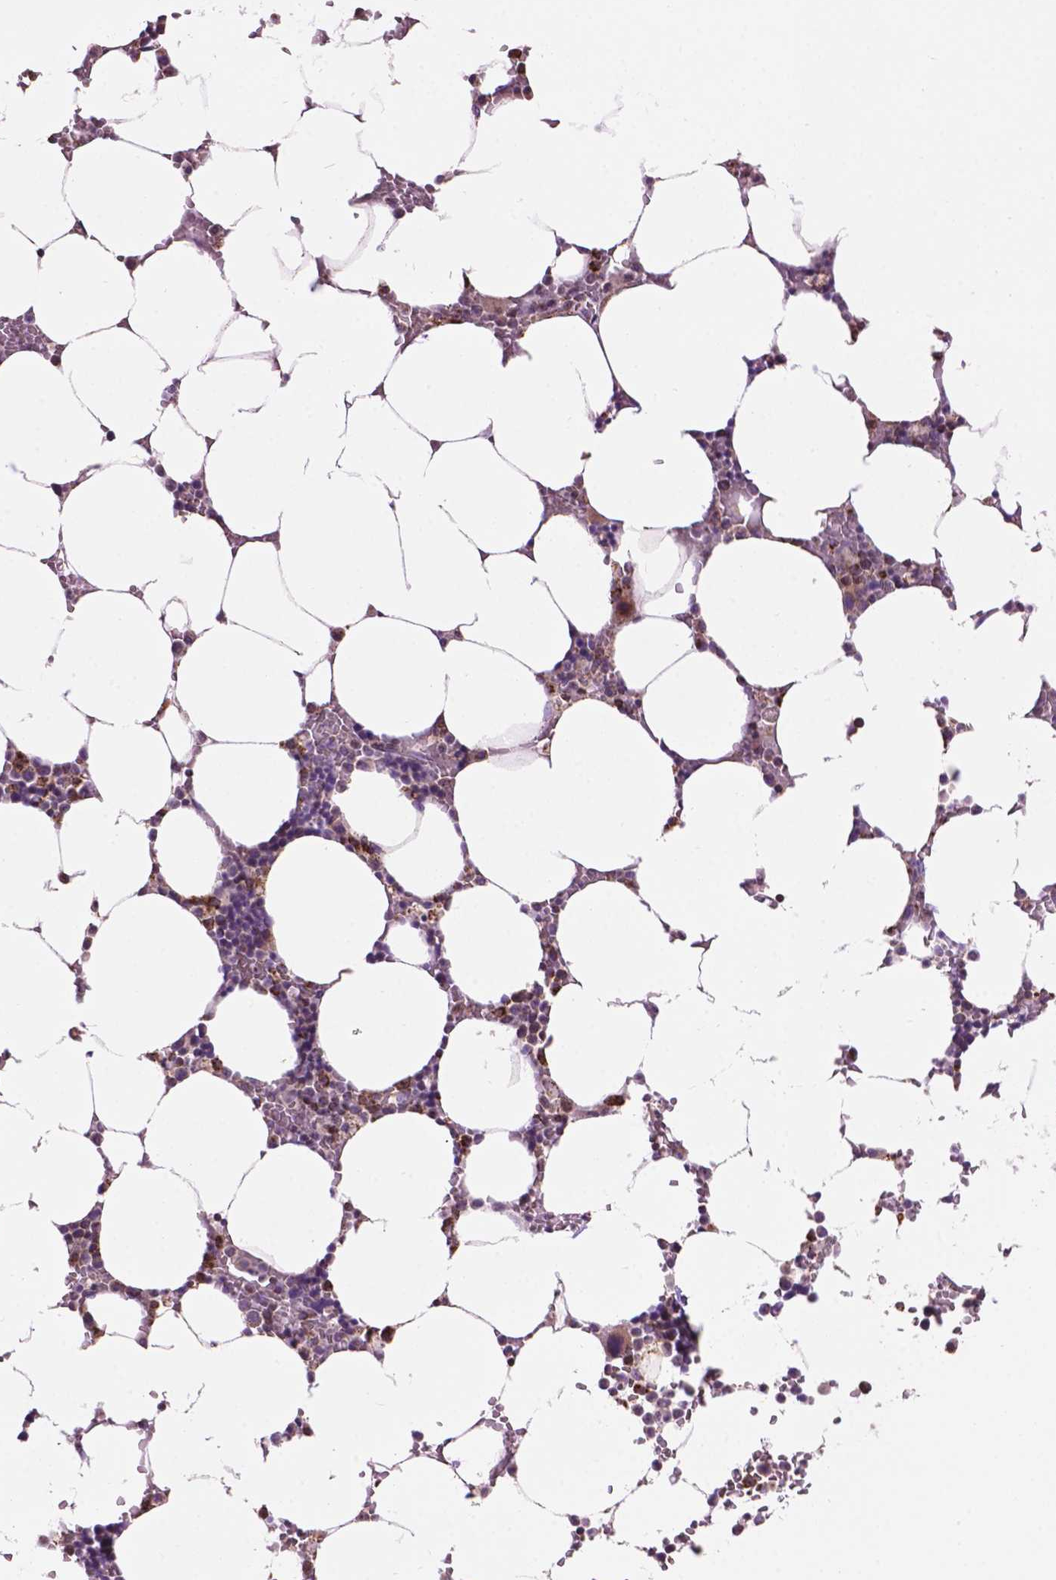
{"staining": {"intensity": "moderate", "quantity": "25%-75%", "location": "cytoplasmic/membranous"}, "tissue": "bone marrow", "cell_type": "Hematopoietic cells", "image_type": "normal", "snomed": [{"axis": "morphology", "description": "Normal tissue, NOS"}, {"axis": "topography", "description": "Bone marrow"}], "caption": "The micrograph demonstrates staining of benign bone marrow, revealing moderate cytoplasmic/membranous protein expression (brown color) within hematopoietic cells. The protein of interest is shown in brown color, while the nuclei are stained blue.", "gene": "PYCR3", "patient": {"sex": "female", "age": 52}}